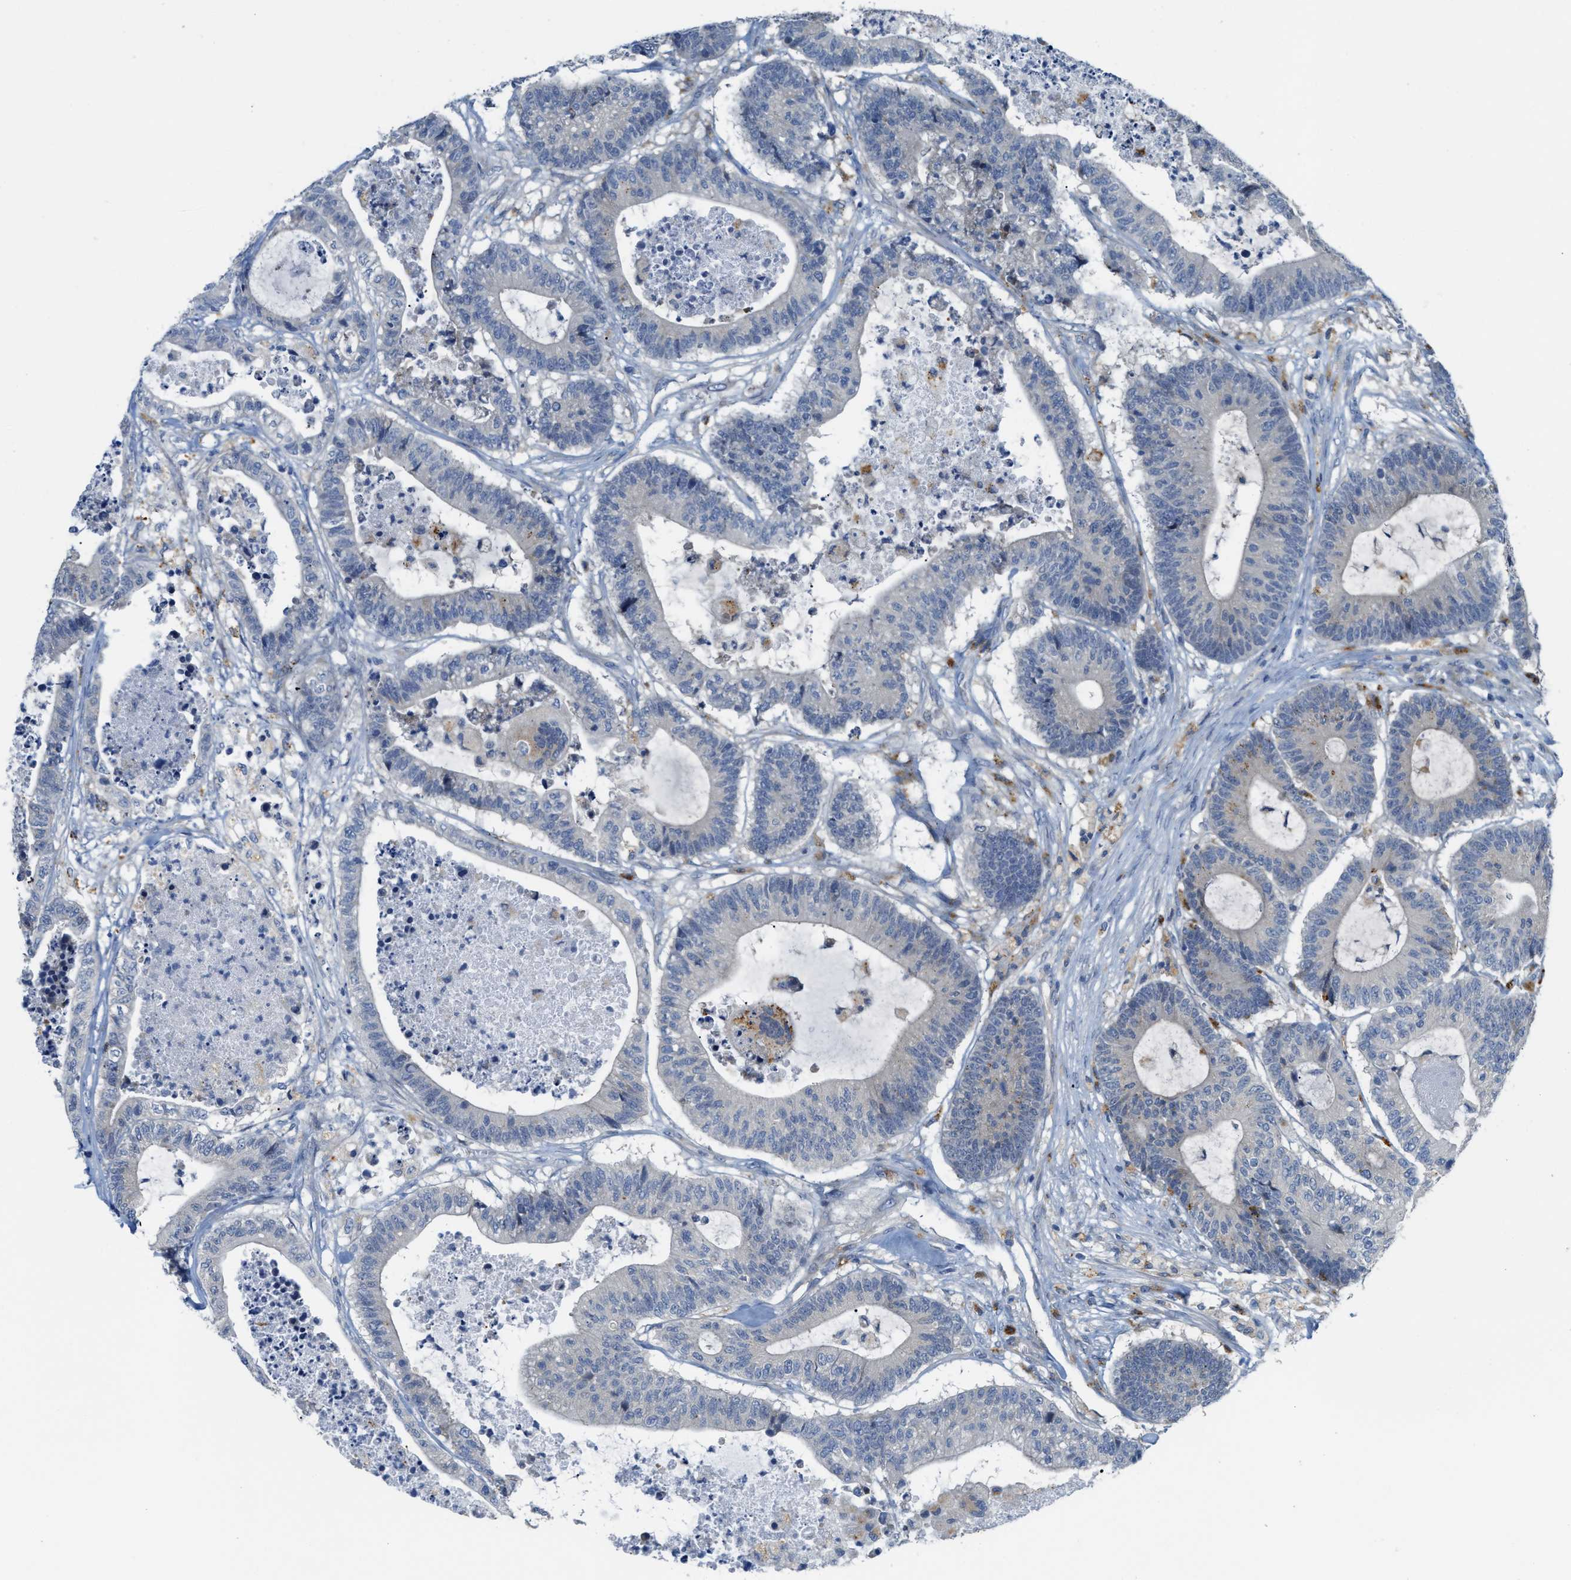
{"staining": {"intensity": "negative", "quantity": "none", "location": "none"}, "tissue": "colorectal cancer", "cell_type": "Tumor cells", "image_type": "cancer", "snomed": [{"axis": "morphology", "description": "Adenocarcinoma, NOS"}, {"axis": "topography", "description": "Colon"}], "caption": "The micrograph demonstrates no significant positivity in tumor cells of colorectal adenocarcinoma.", "gene": "KLHDC10", "patient": {"sex": "female", "age": 84}}